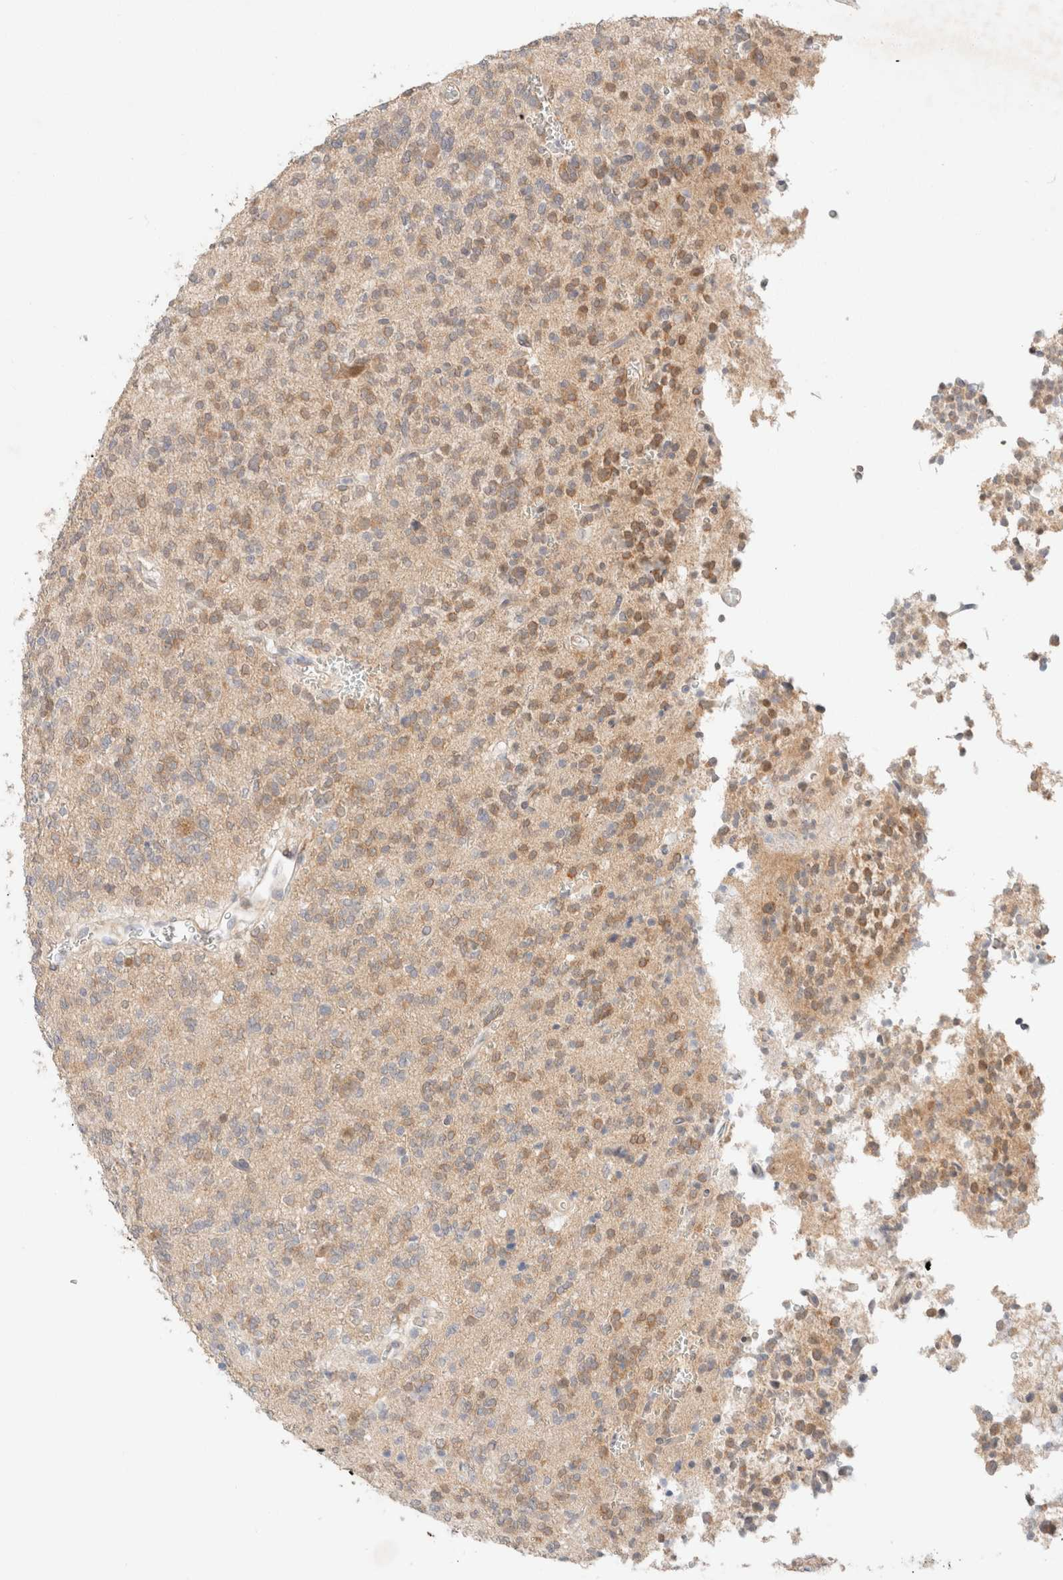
{"staining": {"intensity": "moderate", "quantity": "25%-75%", "location": "cytoplasmic/membranous"}, "tissue": "glioma", "cell_type": "Tumor cells", "image_type": "cancer", "snomed": [{"axis": "morphology", "description": "Glioma, malignant, Low grade"}, {"axis": "topography", "description": "Brain"}], "caption": "IHC photomicrograph of malignant glioma (low-grade) stained for a protein (brown), which displays medium levels of moderate cytoplasmic/membranous expression in approximately 25%-75% of tumor cells.", "gene": "CSNK1E", "patient": {"sex": "male", "age": 38}}